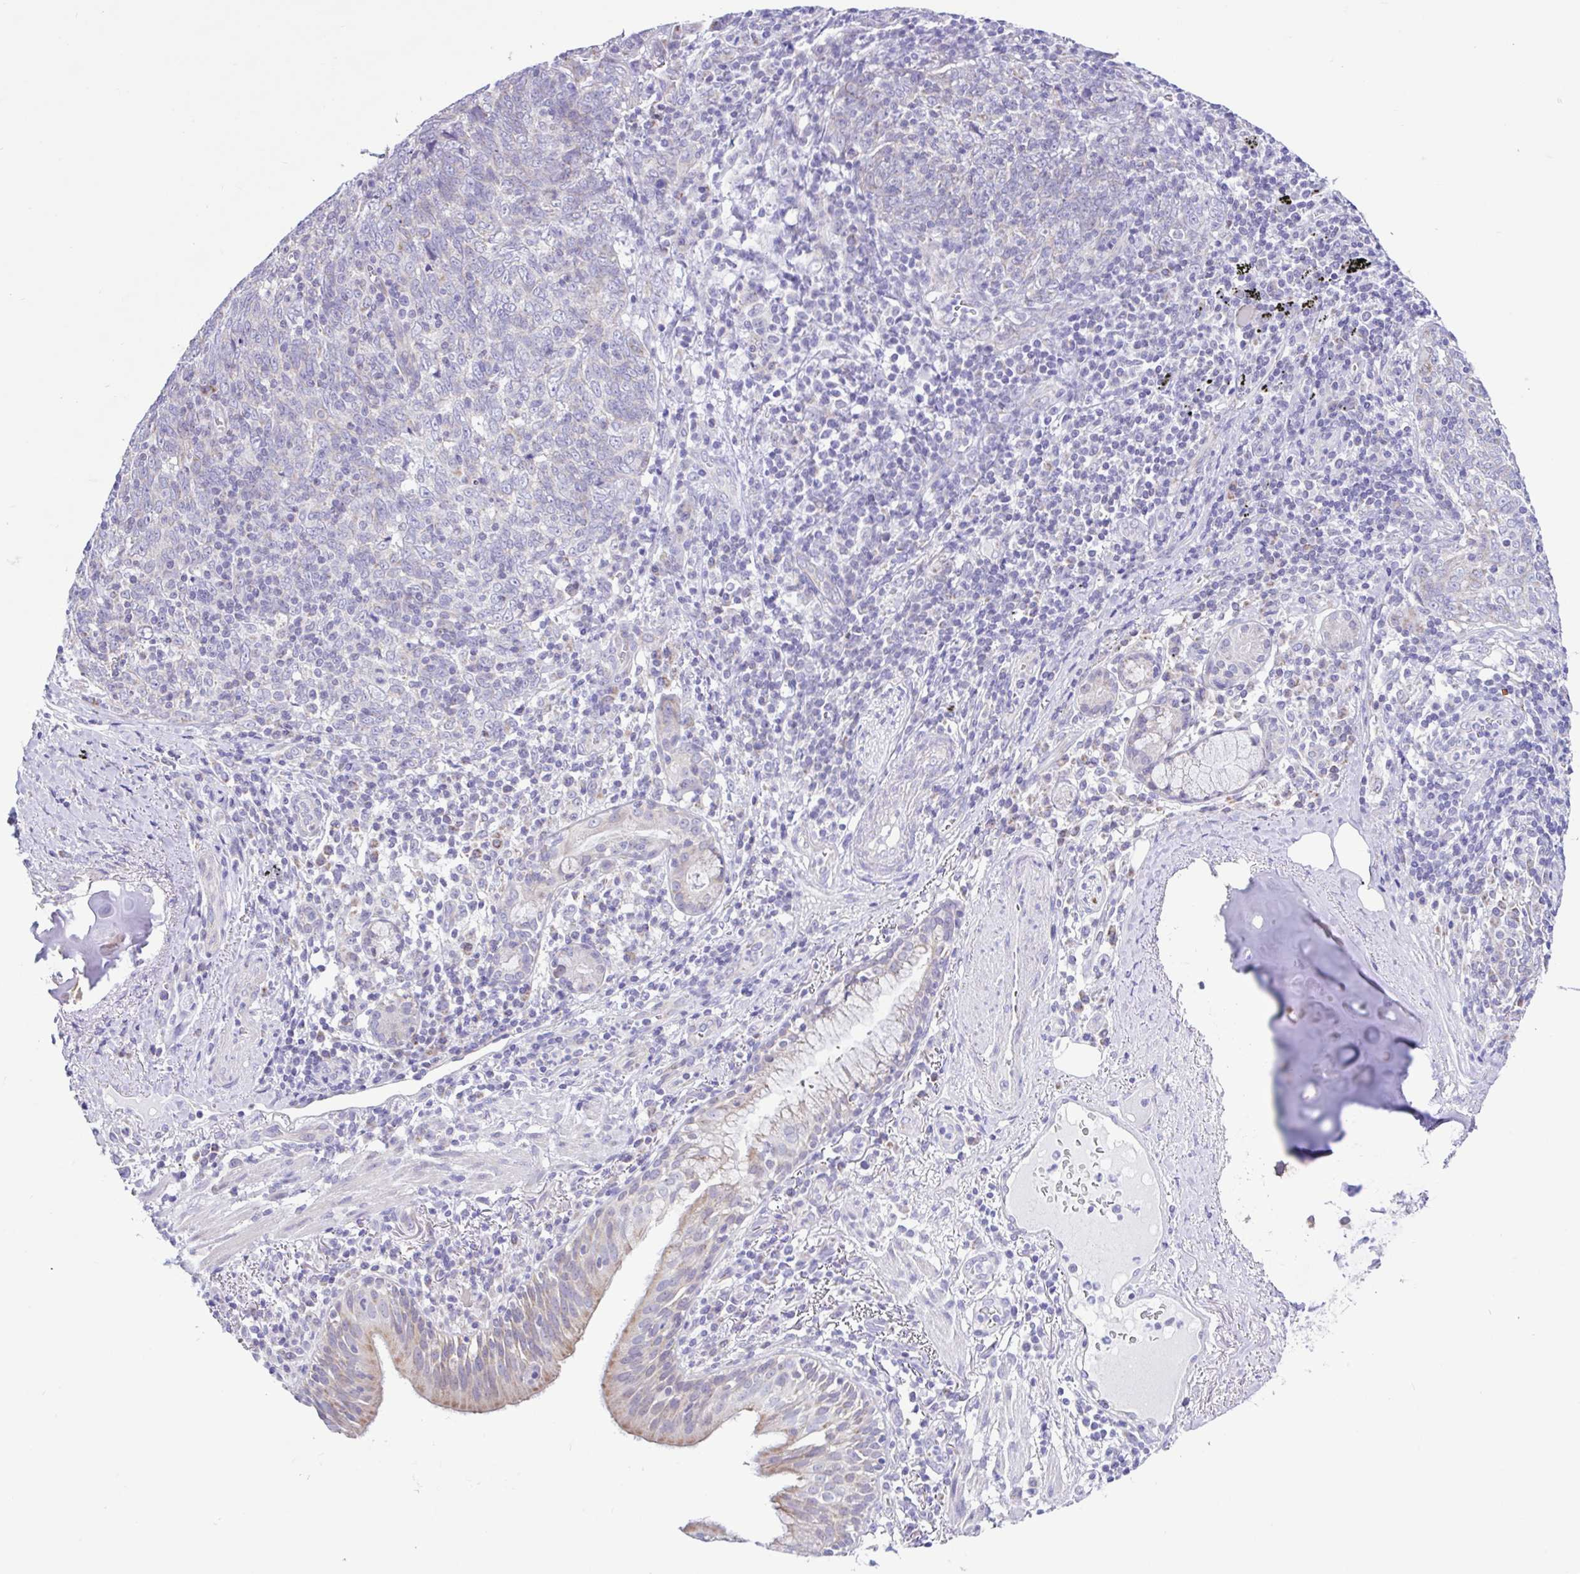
{"staining": {"intensity": "negative", "quantity": "none", "location": "none"}, "tissue": "lung cancer", "cell_type": "Tumor cells", "image_type": "cancer", "snomed": [{"axis": "morphology", "description": "Squamous cell carcinoma, NOS"}, {"axis": "topography", "description": "Lung"}], "caption": "Tumor cells are negative for brown protein staining in squamous cell carcinoma (lung).", "gene": "NDUFS2", "patient": {"sex": "female", "age": 72}}